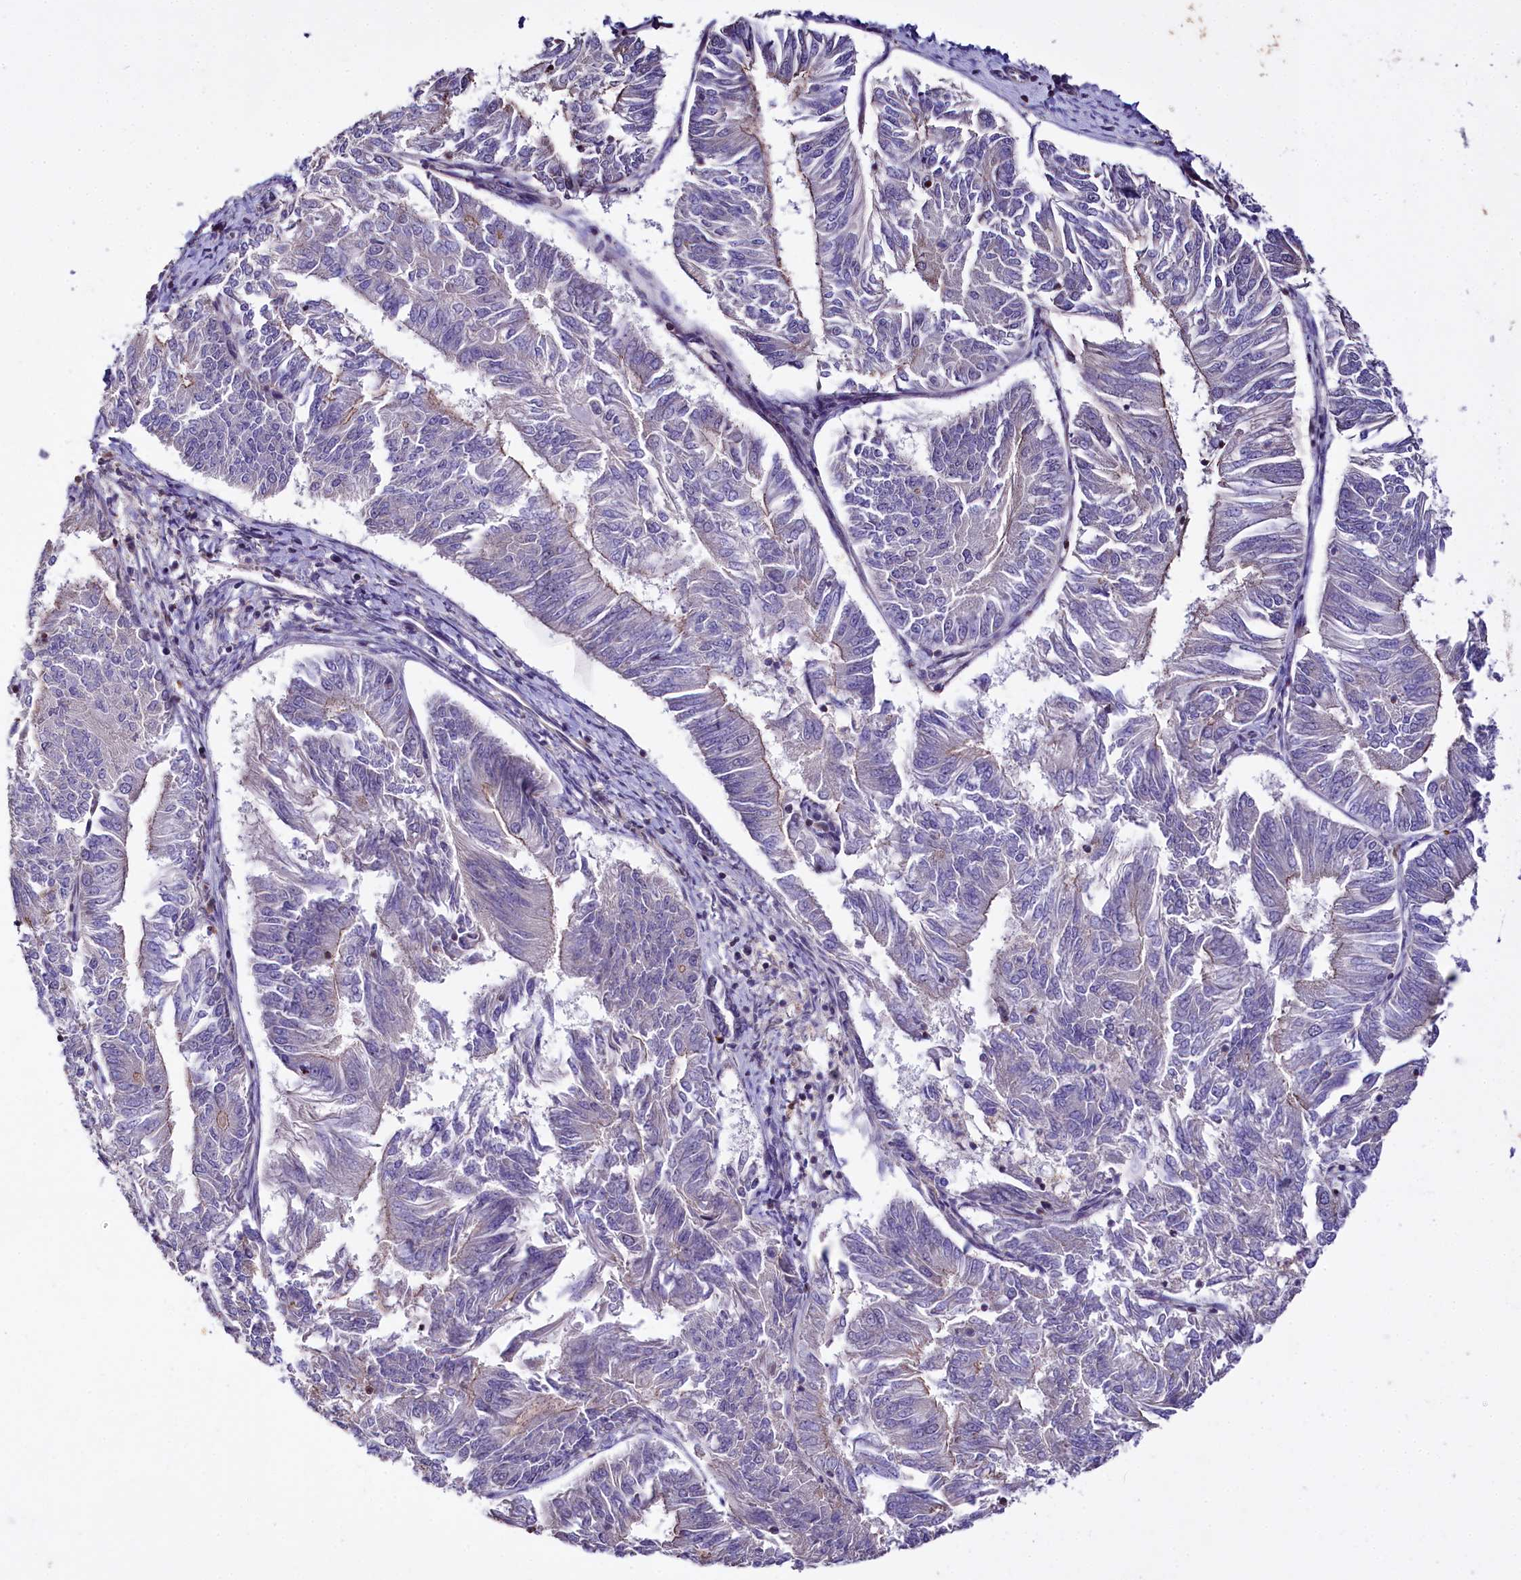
{"staining": {"intensity": "weak", "quantity": "<25%", "location": "cytoplasmic/membranous"}, "tissue": "endometrial cancer", "cell_type": "Tumor cells", "image_type": "cancer", "snomed": [{"axis": "morphology", "description": "Adenocarcinoma, NOS"}, {"axis": "topography", "description": "Endometrium"}], "caption": "This is an immunohistochemistry image of human endometrial cancer (adenocarcinoma). There is no expression in tumor cells.", "gene": "RPUSD3", "patient": {"sex": "female", "age": 58}}